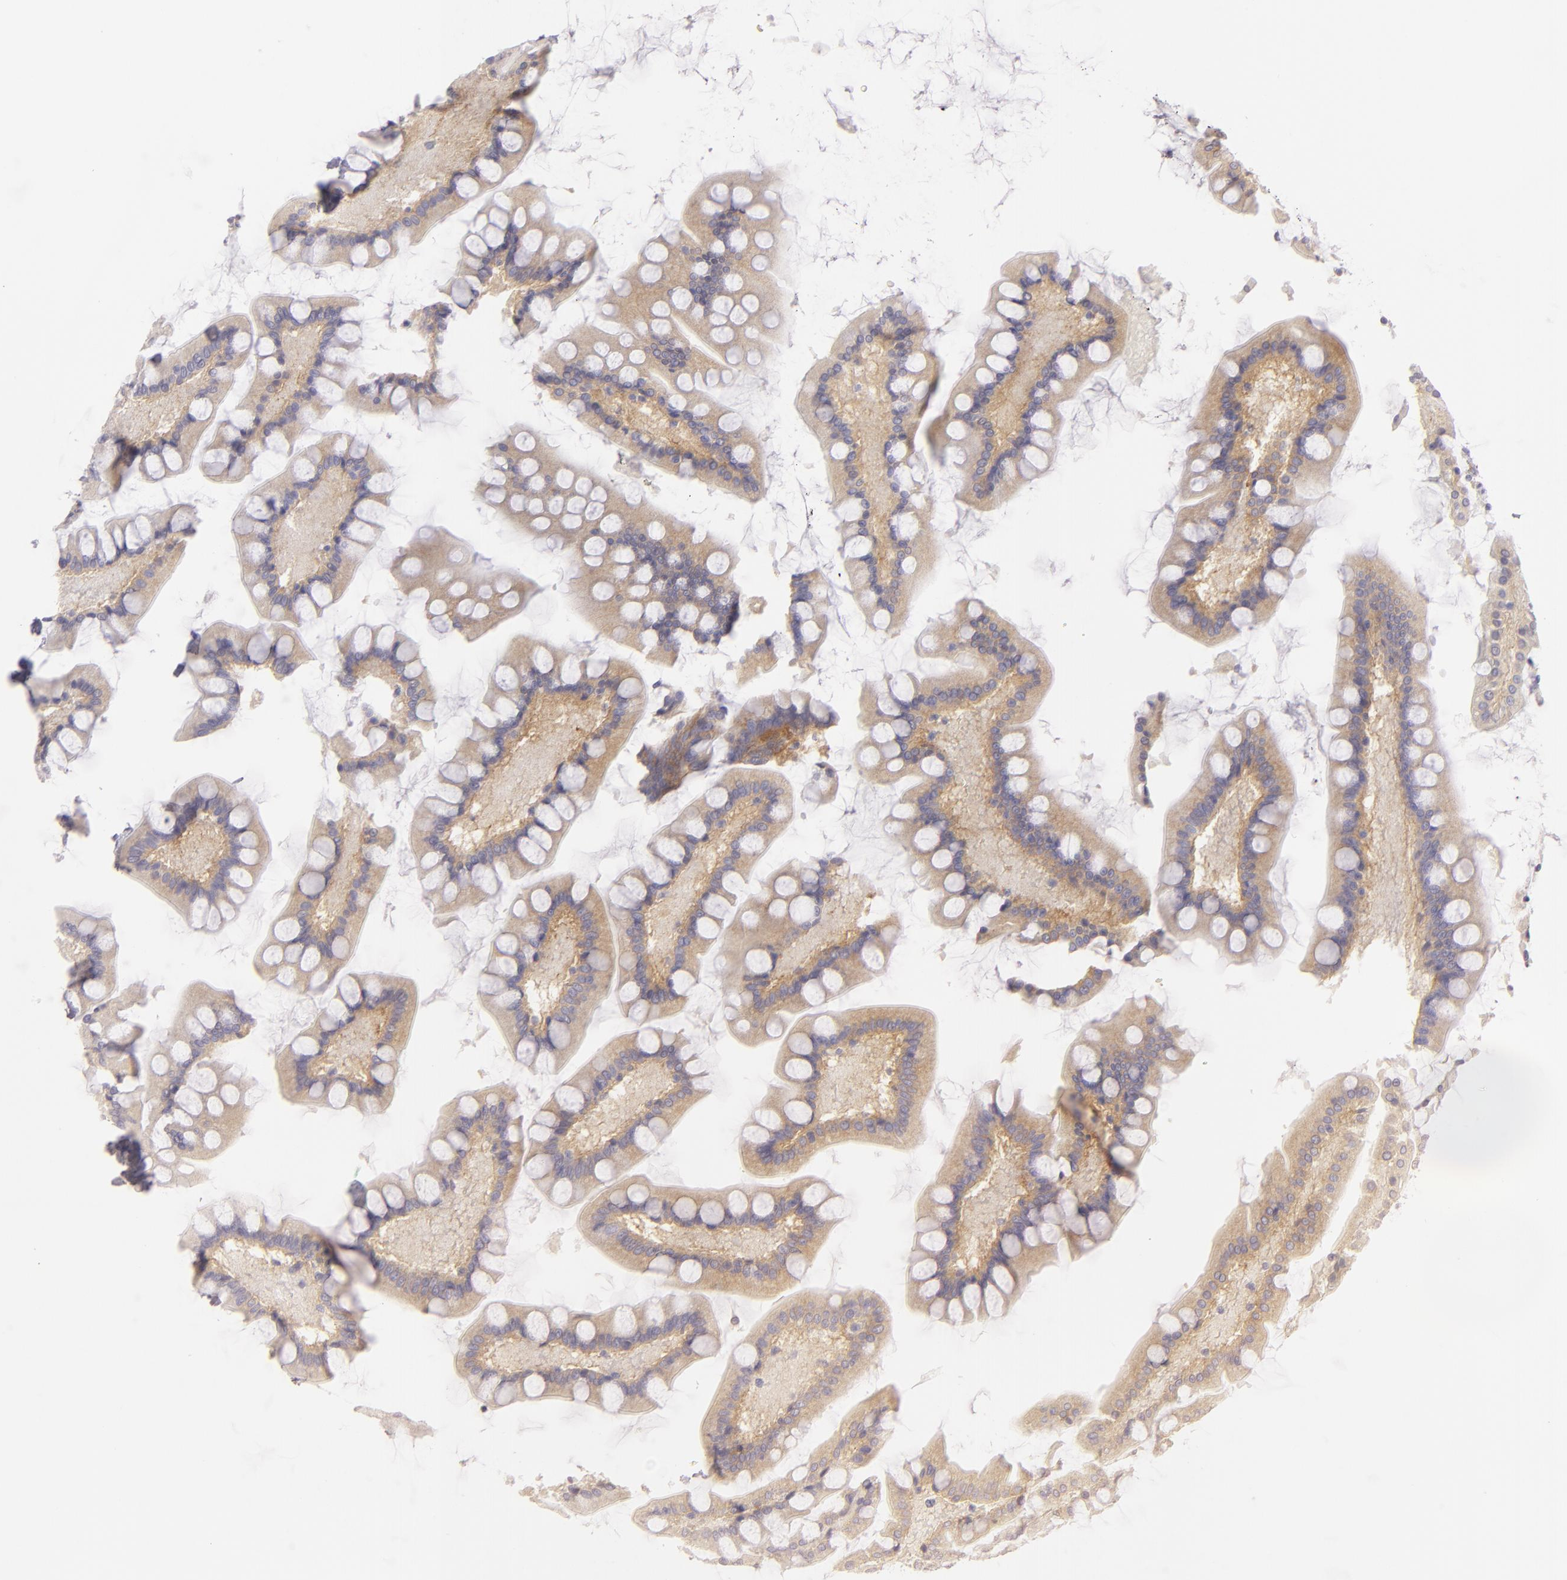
{"staining": {"intensity": "weak", "quantity": "25%-75%", "location": "cytoplasmic/membranous"}, "tissue": "small intestine", "cell_type": "Glandular cells", "image_type": "normal", "snomed": [{"axis": "morphology", "description": "Normal tissue, NOS"}, {"axis": "topography", "description": "Small intestine"}], "caption": "Immunohistochemistry histopathology image of normal small intestine: human small intestine stained using immunohistochemistry shows low levels of weak protein expression localized specifically in the cytoplasmic/membranous of glandular cells, appearing as a cytoplasmic/membranous brown color.", "gene": "DLG4", "patient": {"sex": "male", "age": 41}}